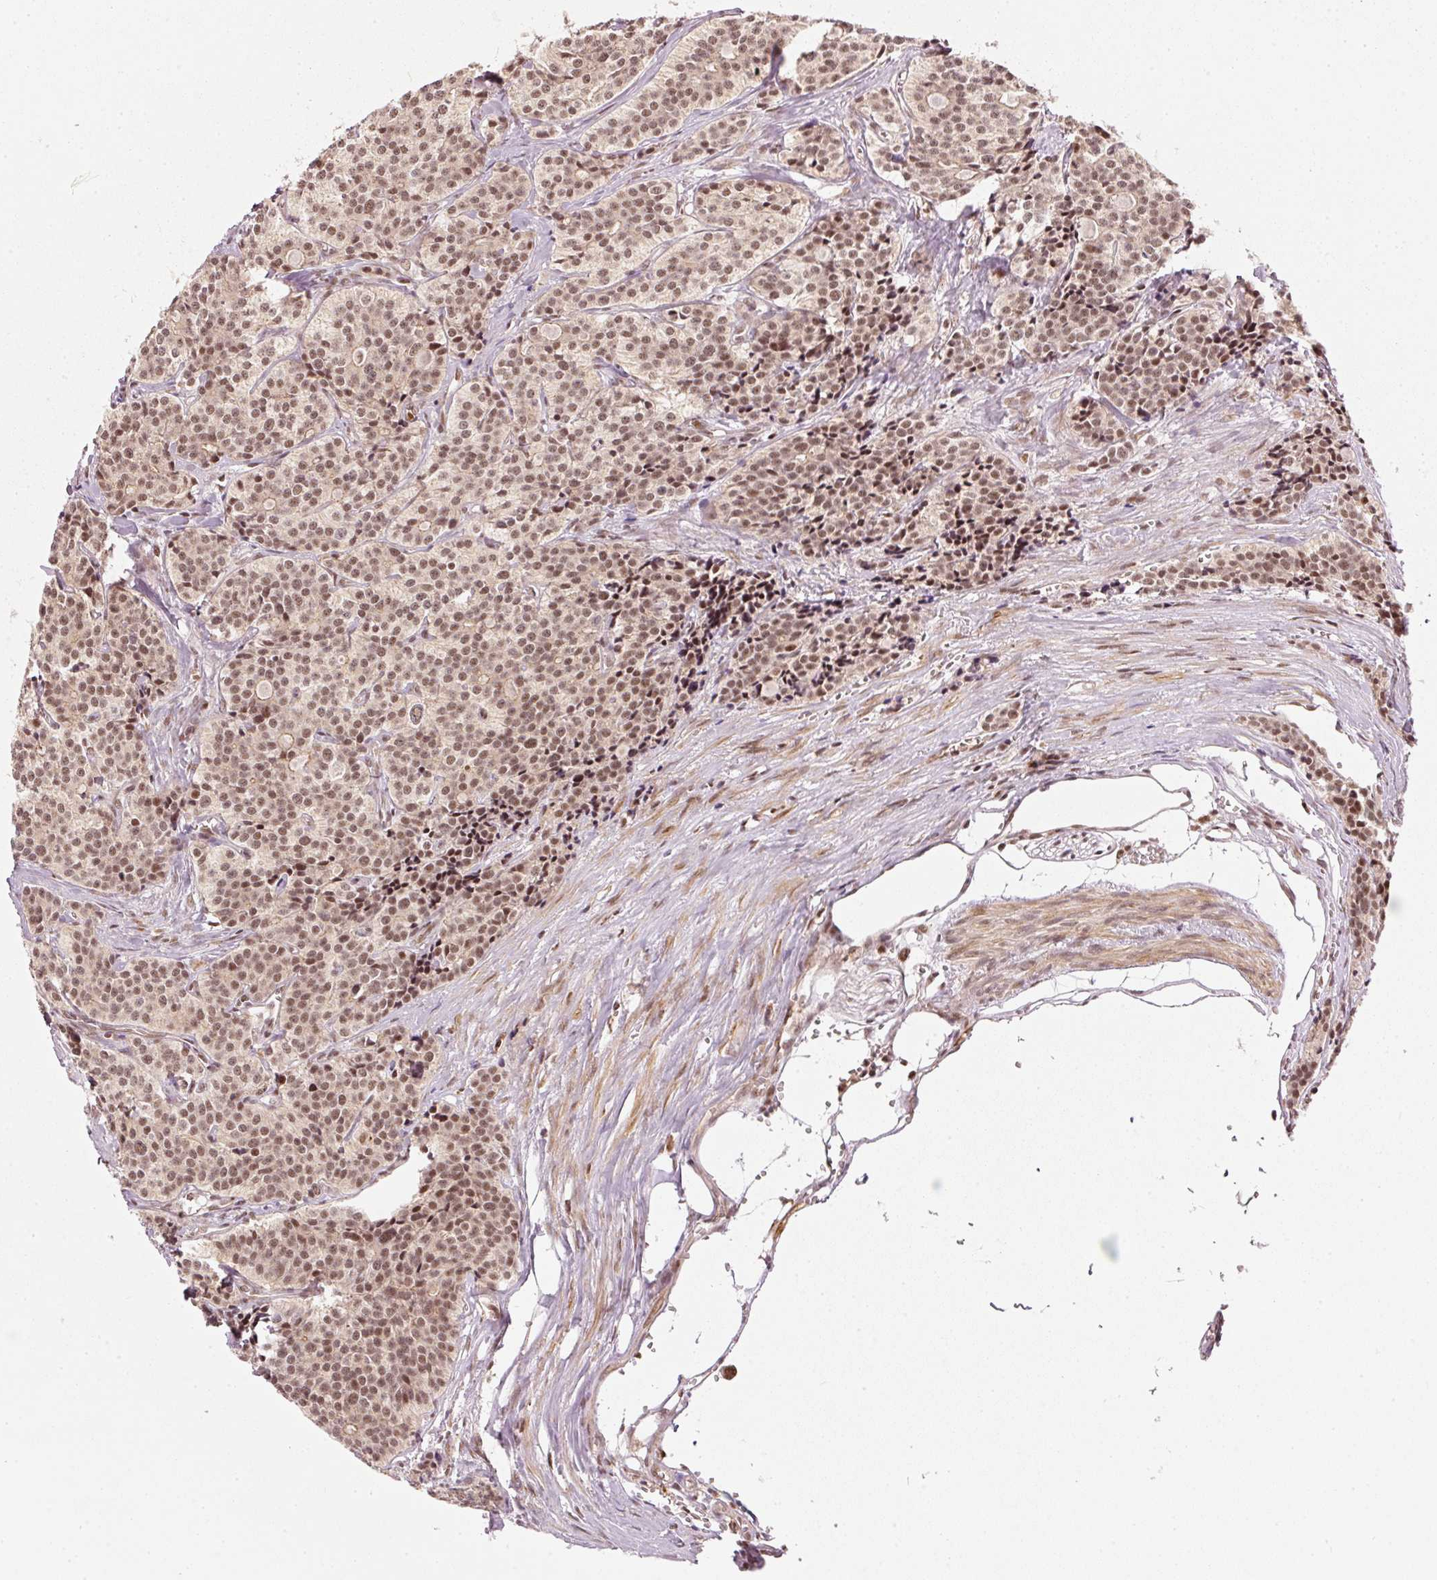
{"staining": {"intensity": "moderate", "quantity": ">75%", "location": "nuclear"}, "tissue": "carcinoid", "cell_type": "Tumor cells", "image_type": "cancer", "snomed": [{"axis": "morphology", "description": "Carcinoid, malignant, NOS"}, {"axis": "topography", "description": "Small intestine"}], "caption": "Carcinoid stained with a brown dye shows moderate nuclear positive positivity in about >75% of tumor cells.", "gene": "THOC6", "patient": {"sex": "male", "age": 63}}